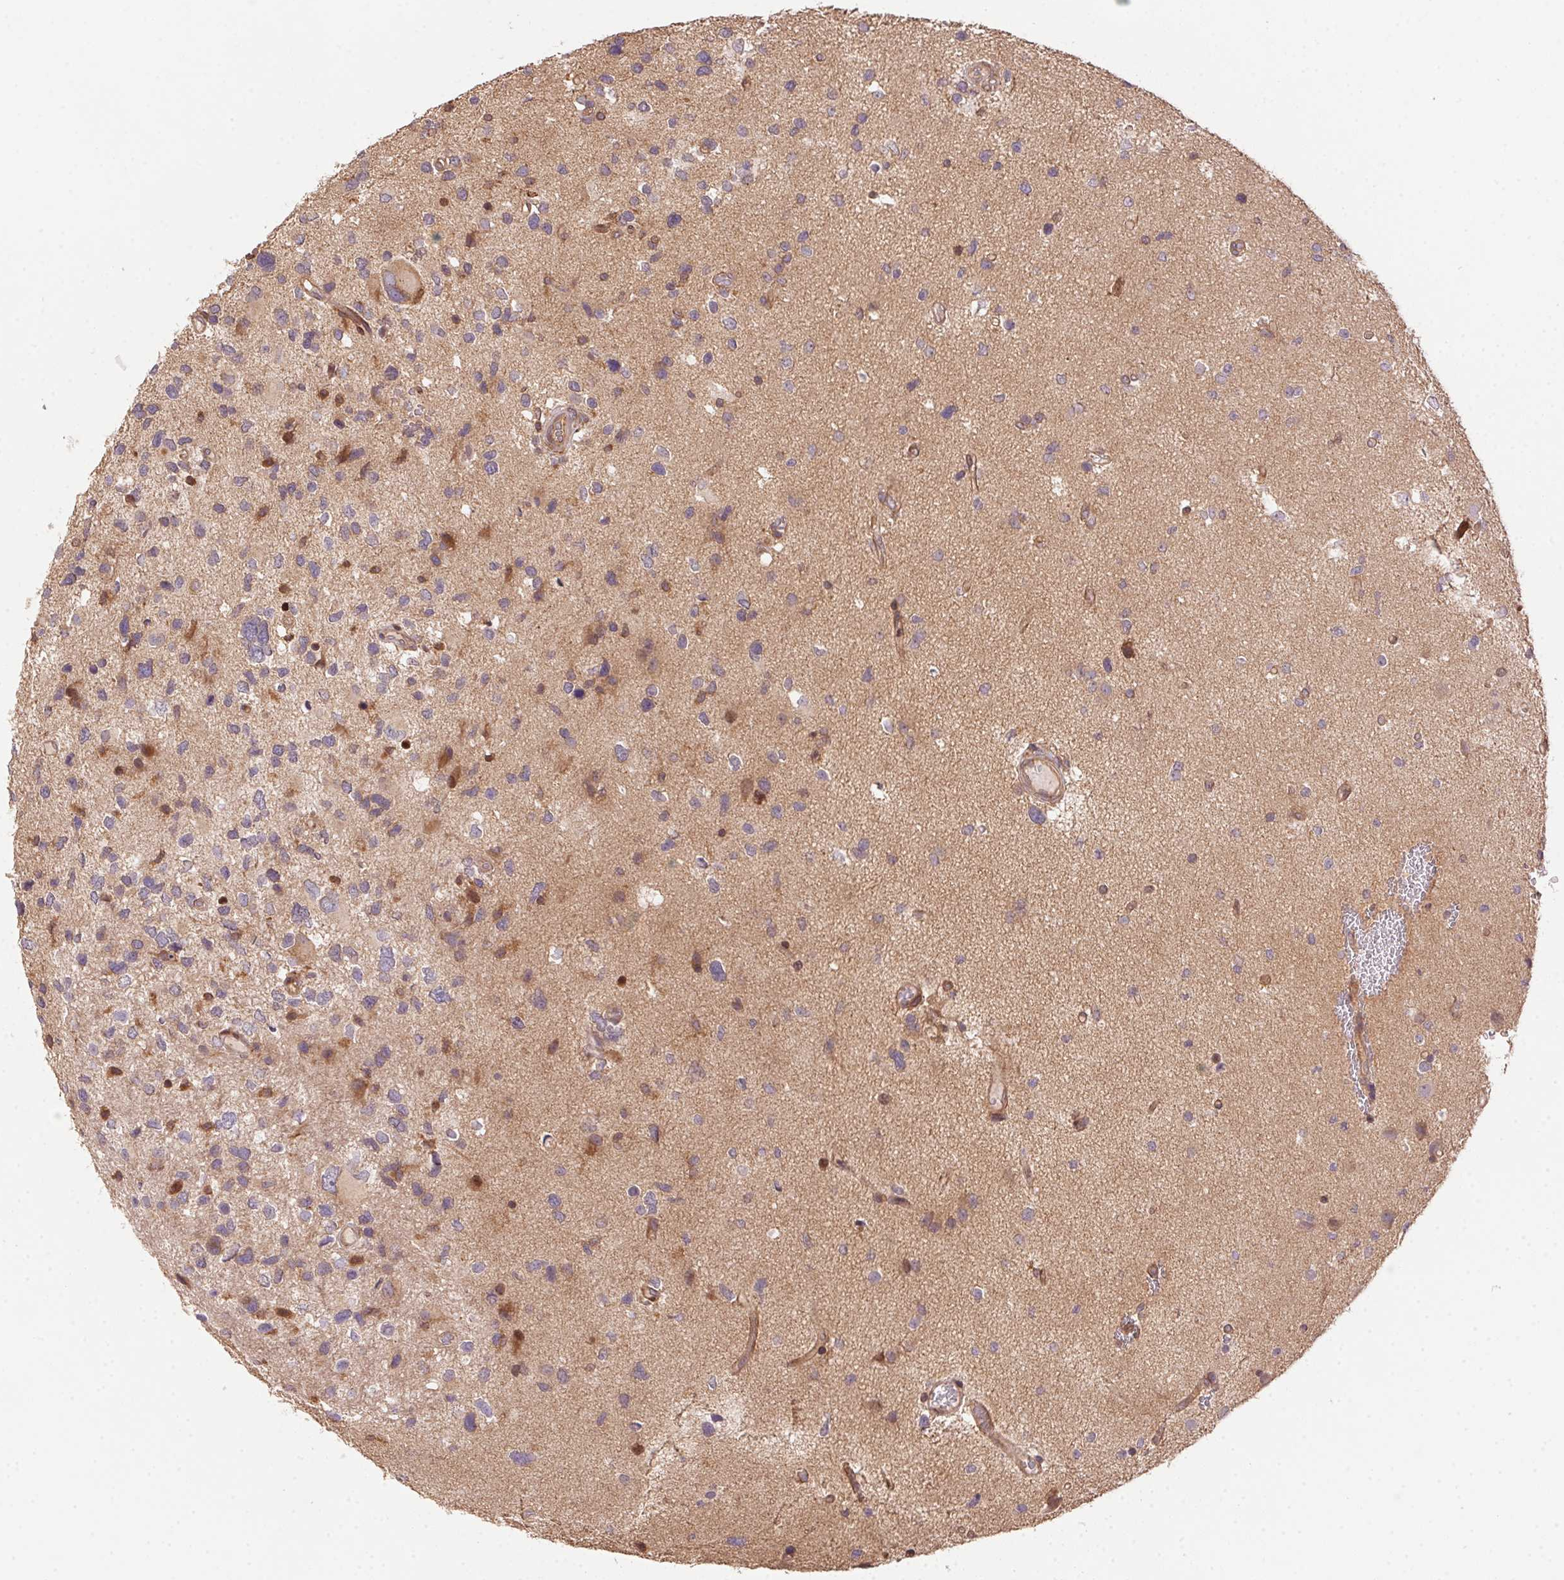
{"staining": {"intensity": "negative", "quantity": "none", "location": "none"}, "tissue": "glioma", "cell_type": "Tumor cells", "image_type": "cancer", "snomed": [{"axis": "morphology", "description": "Glioma, malignant, Low grade"}, {"axis": "topography", "description": "Brain"}], "caption": "IHC micrograph of neoplastic tissue: glioma stained with DAB exhibits no significant protein positivity in tumor cells.", "gene": "MEX3D", "patient": {"sex": "female", "age": 32}}